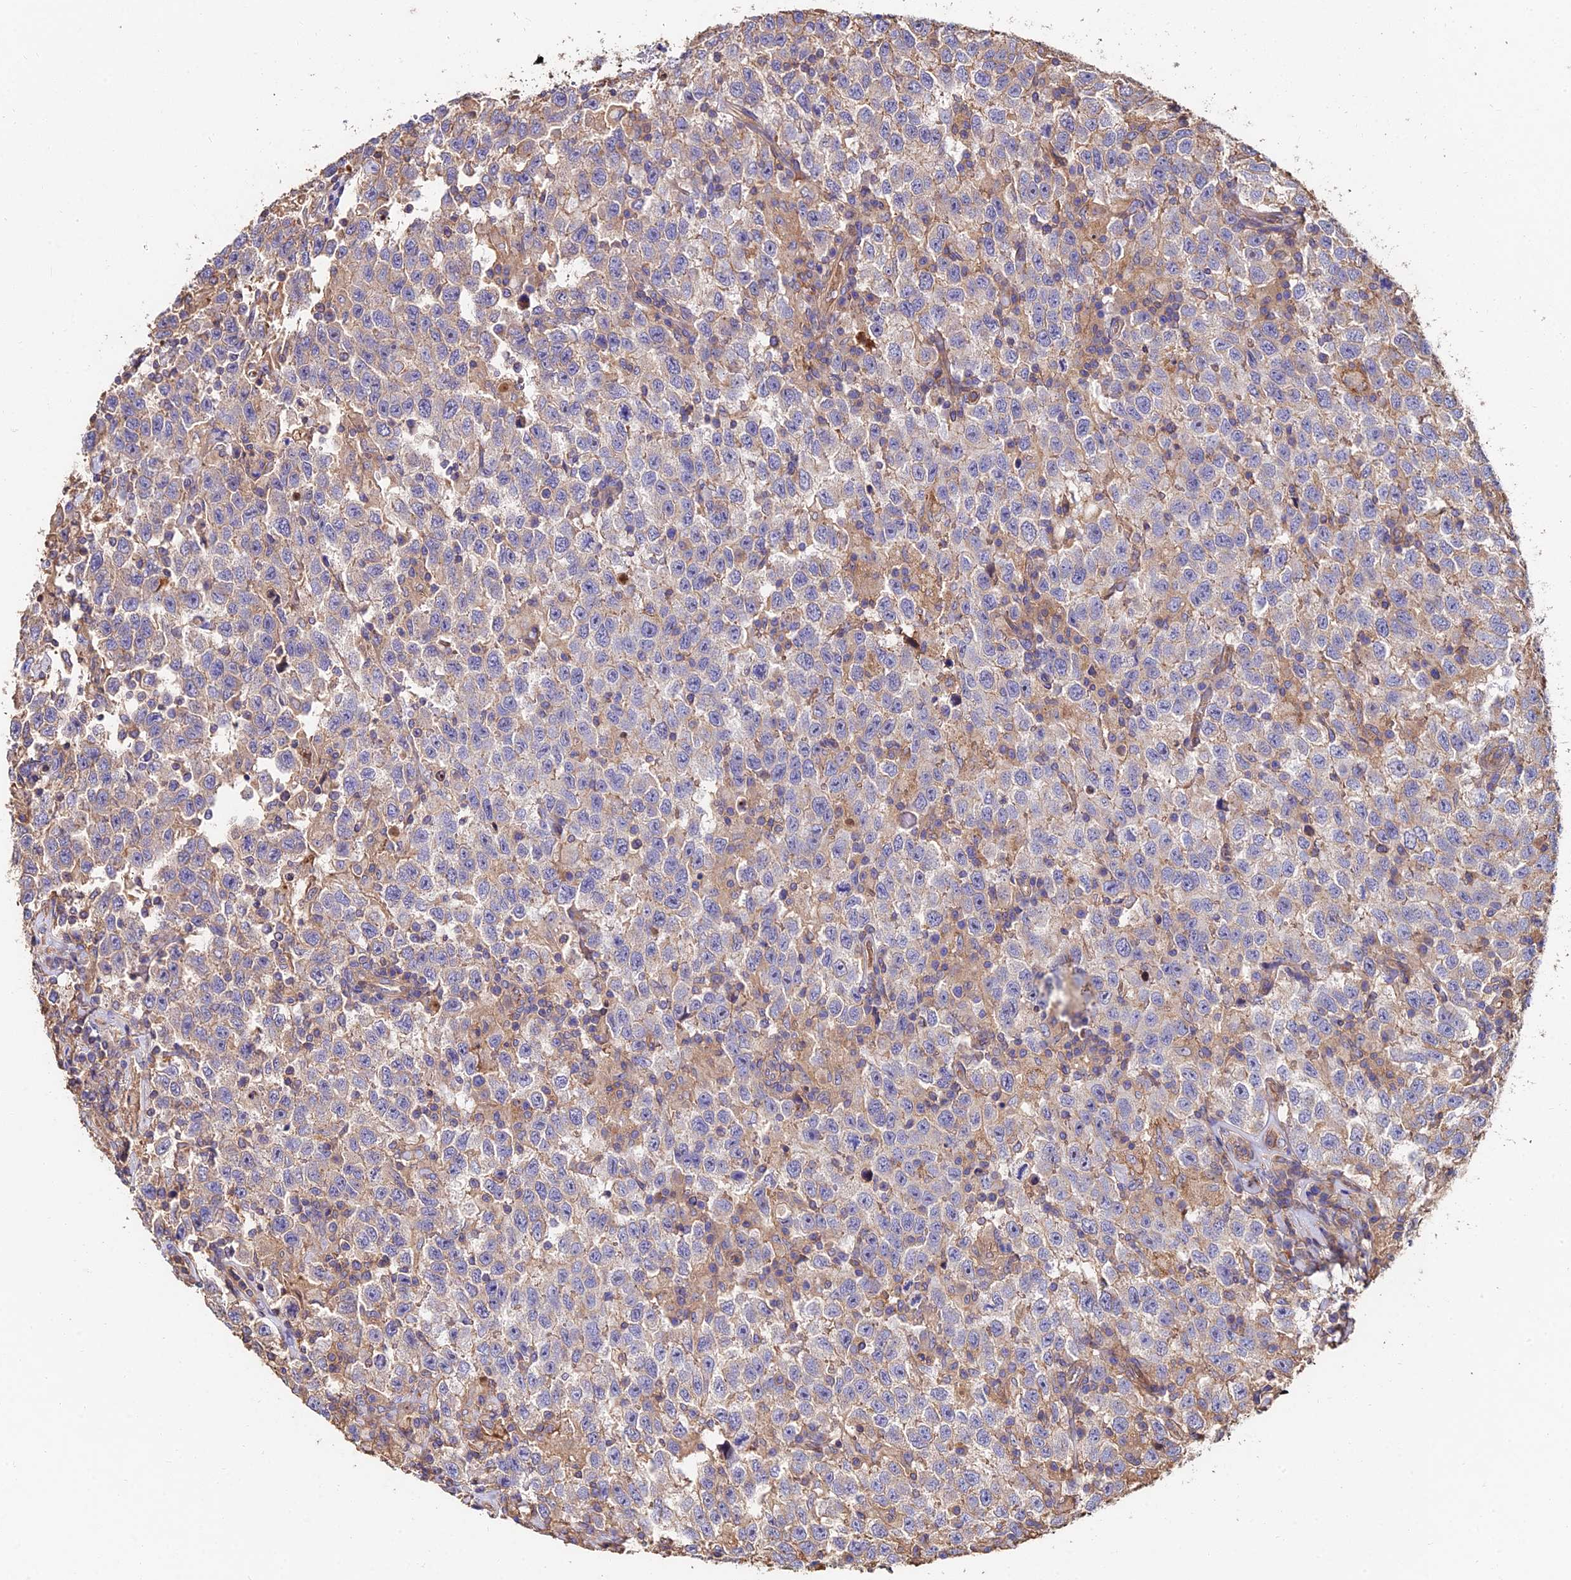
{"staining": {"intensity": "weak", "quantity": "25%-75%", "location": "cytoplasmic/membranous"}, "tissue": "testis cancer", "cell_type": "Tumor cells", "image_type": "cancer", "snomed": [{"axis": "morphology", "description": "Seminoma, NOS"}, {"axis": "topography", "description": "Testis"}], "caption": "Immunohistochemistry micrograph of human testis seminoma stained for a protein (brown), which exhibits low levels of weak cytoplasmic/membranous staining in approximately 25%-75% of tumor cells.", "gene": "EXT1", "patient": {"sex": "male", "age": 41}}